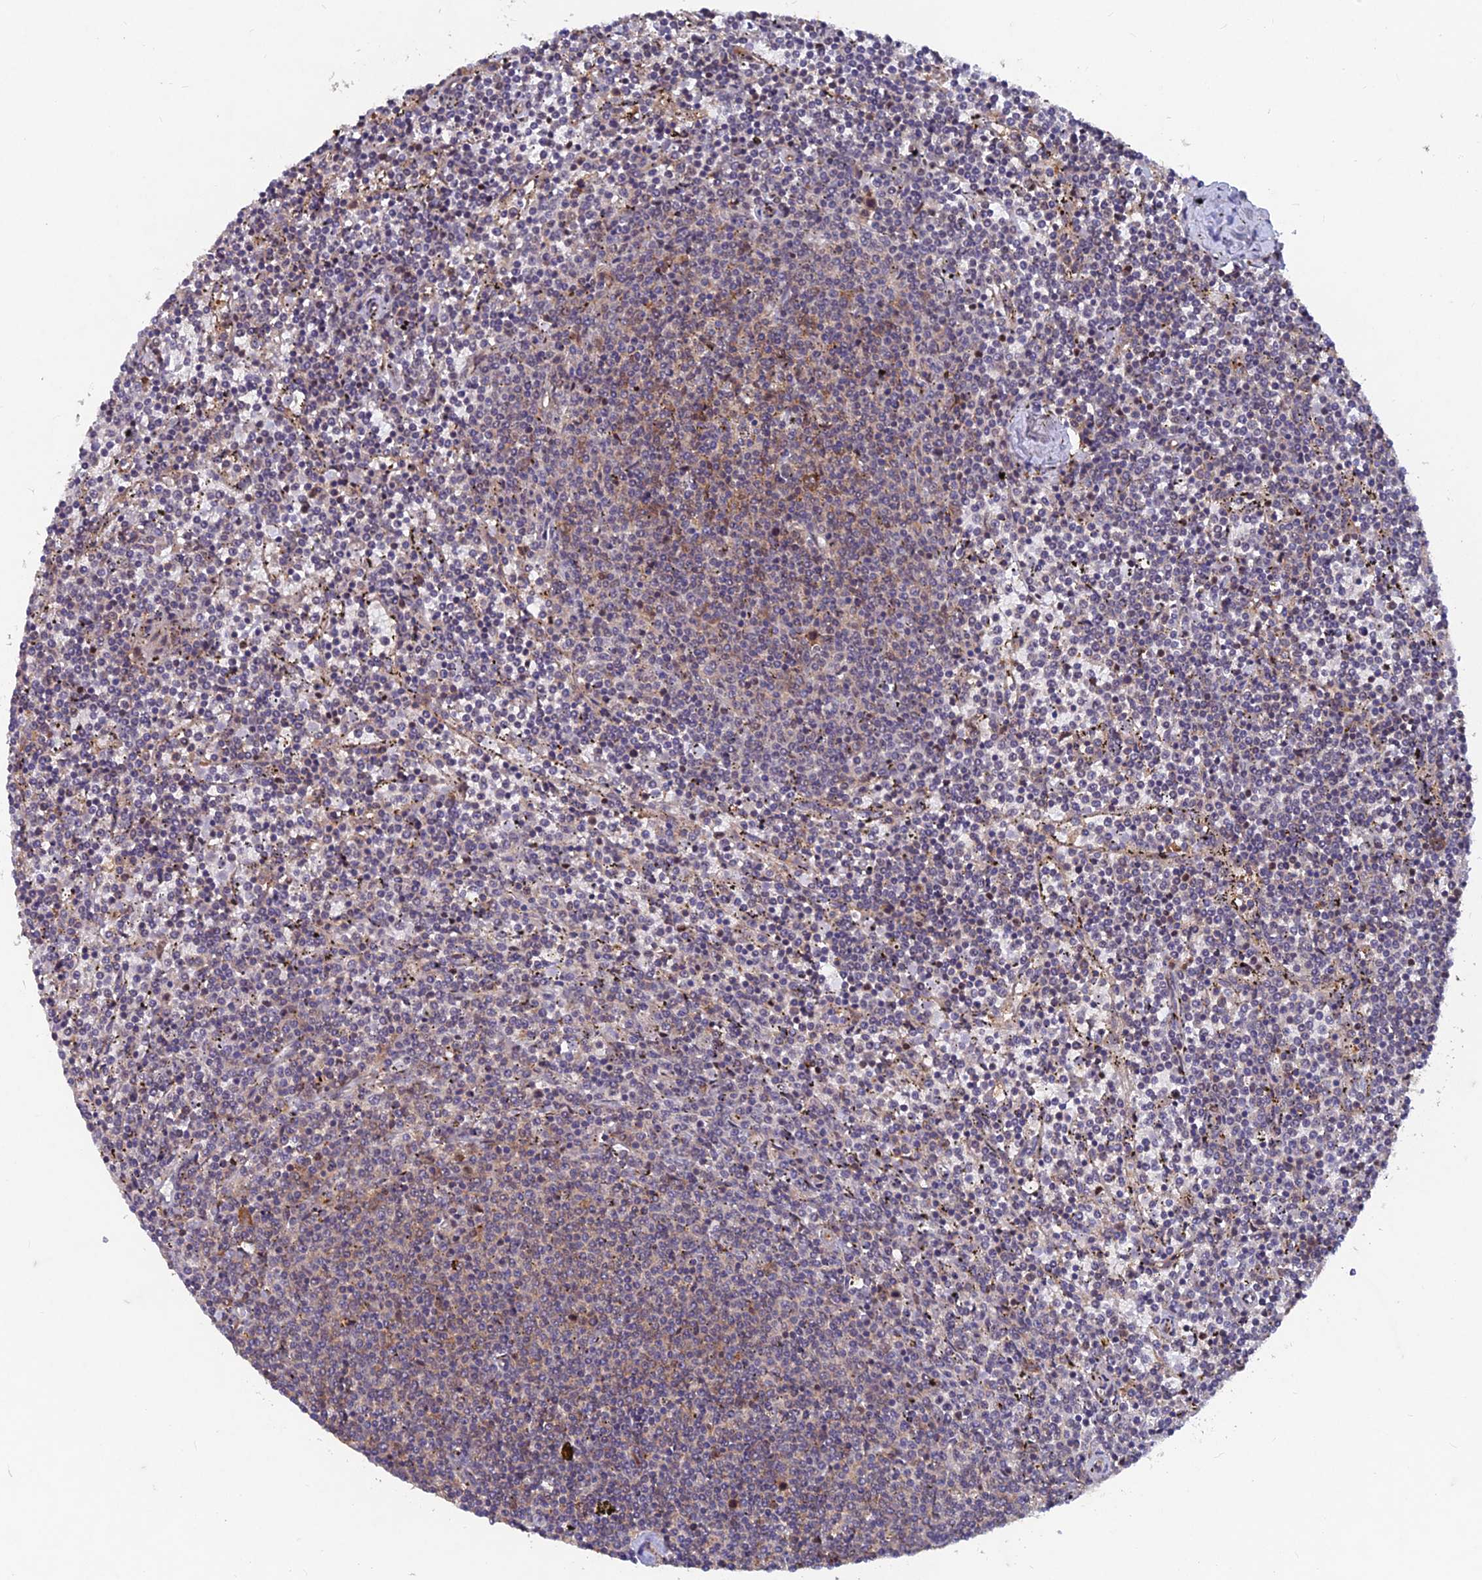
{"staining": {"intensity": "negative", "quantity": "none", "location": "none"}, "tissue": "lymphoma", "cell_type": "Tumor cells", "image_type": "cancer", "snomed": [{"axis": "morphology", "description": "Malignant lymphoma, non-Hodgkin's type, Low grade"}, {"axis": "topography", "description": "Spleen"}], "caption": "Micrograph shows no significant protein positivity in tumor cells of lymphoma.", "gene": "NCAPG", "patient": {"sex": "female", "age": 50}}